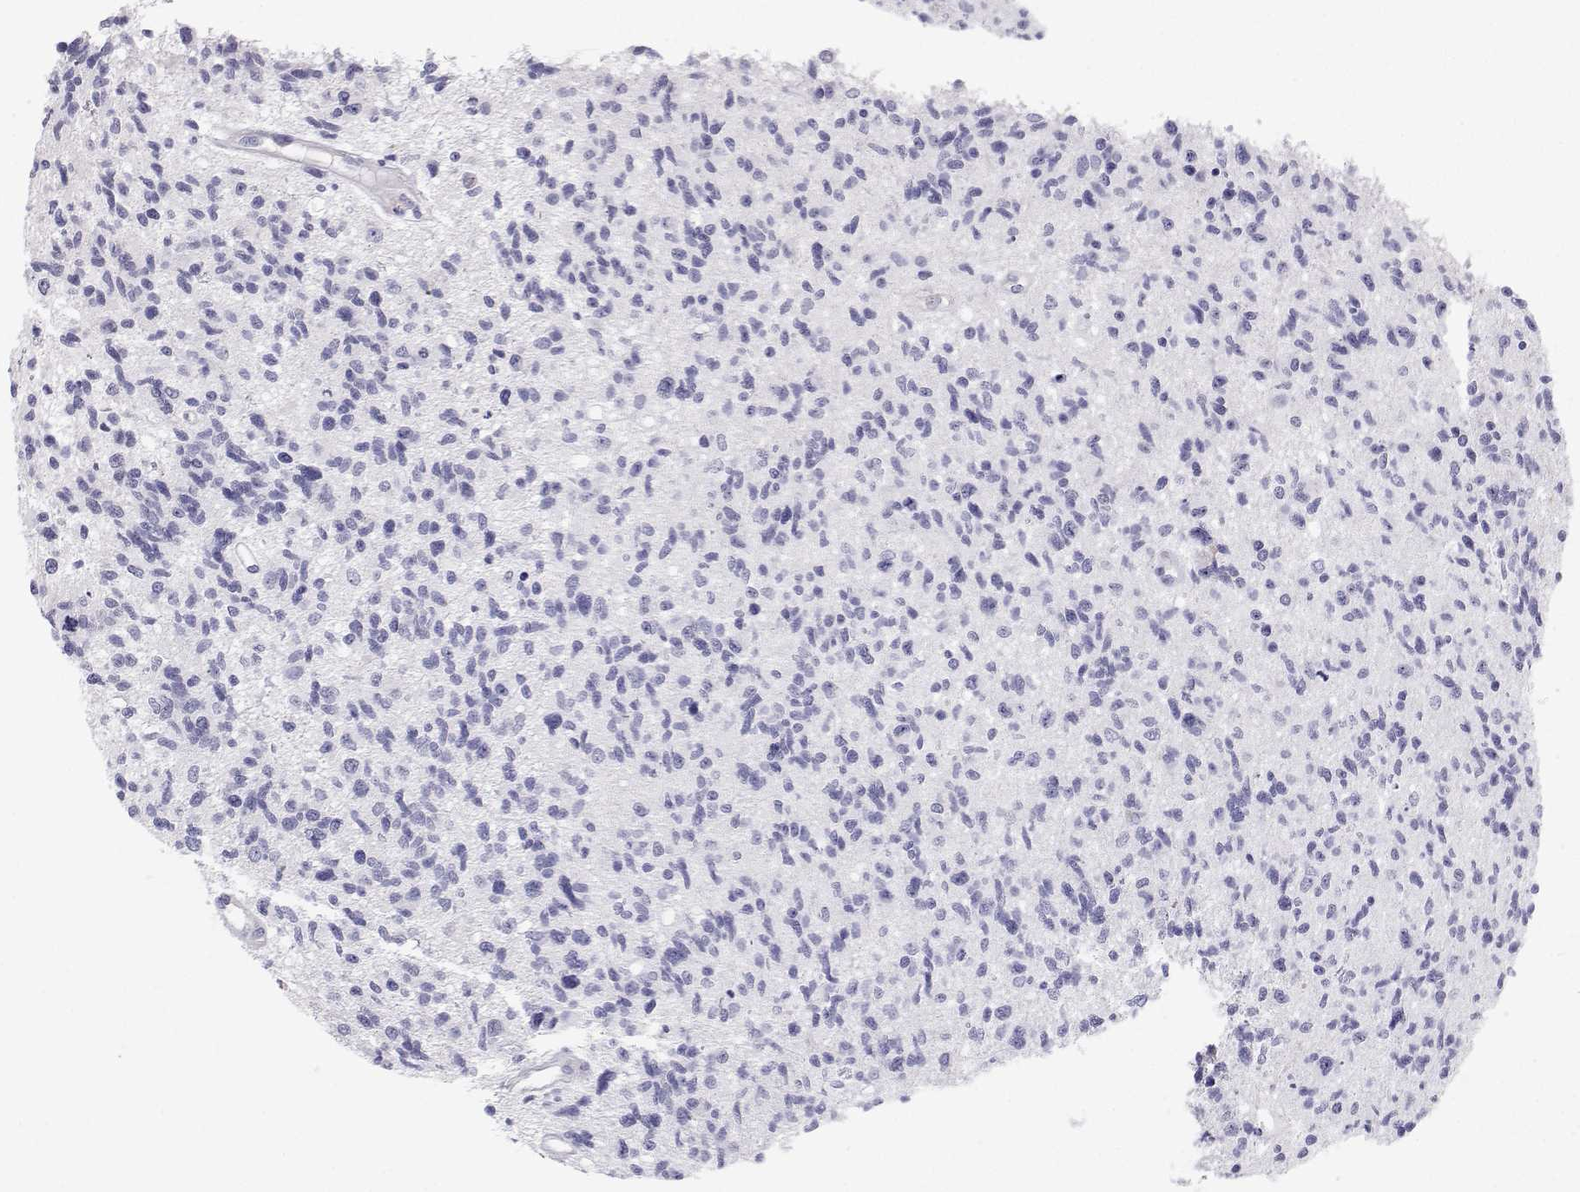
{"staining": {"intensity": "negative", "quantity": "none", "location": "none"}, "tissue": "glioma", "cell_type": "Tumor cells", "image_type": "cancer", "snomed": [{"axis": "morphology", "description": "Glioma, malignant, High grade"}, {"axis": "topography", "description": "Brain"}], "caption": "DAB immunohistochemical staining of human malignant high-grade glioma reveals no significant positivity in tumor cells. (Immunohistochemistry, brightfield microscopy, high magnification).", "gene": "BHMT", "patient": {"sex": "male", "age": 29}}